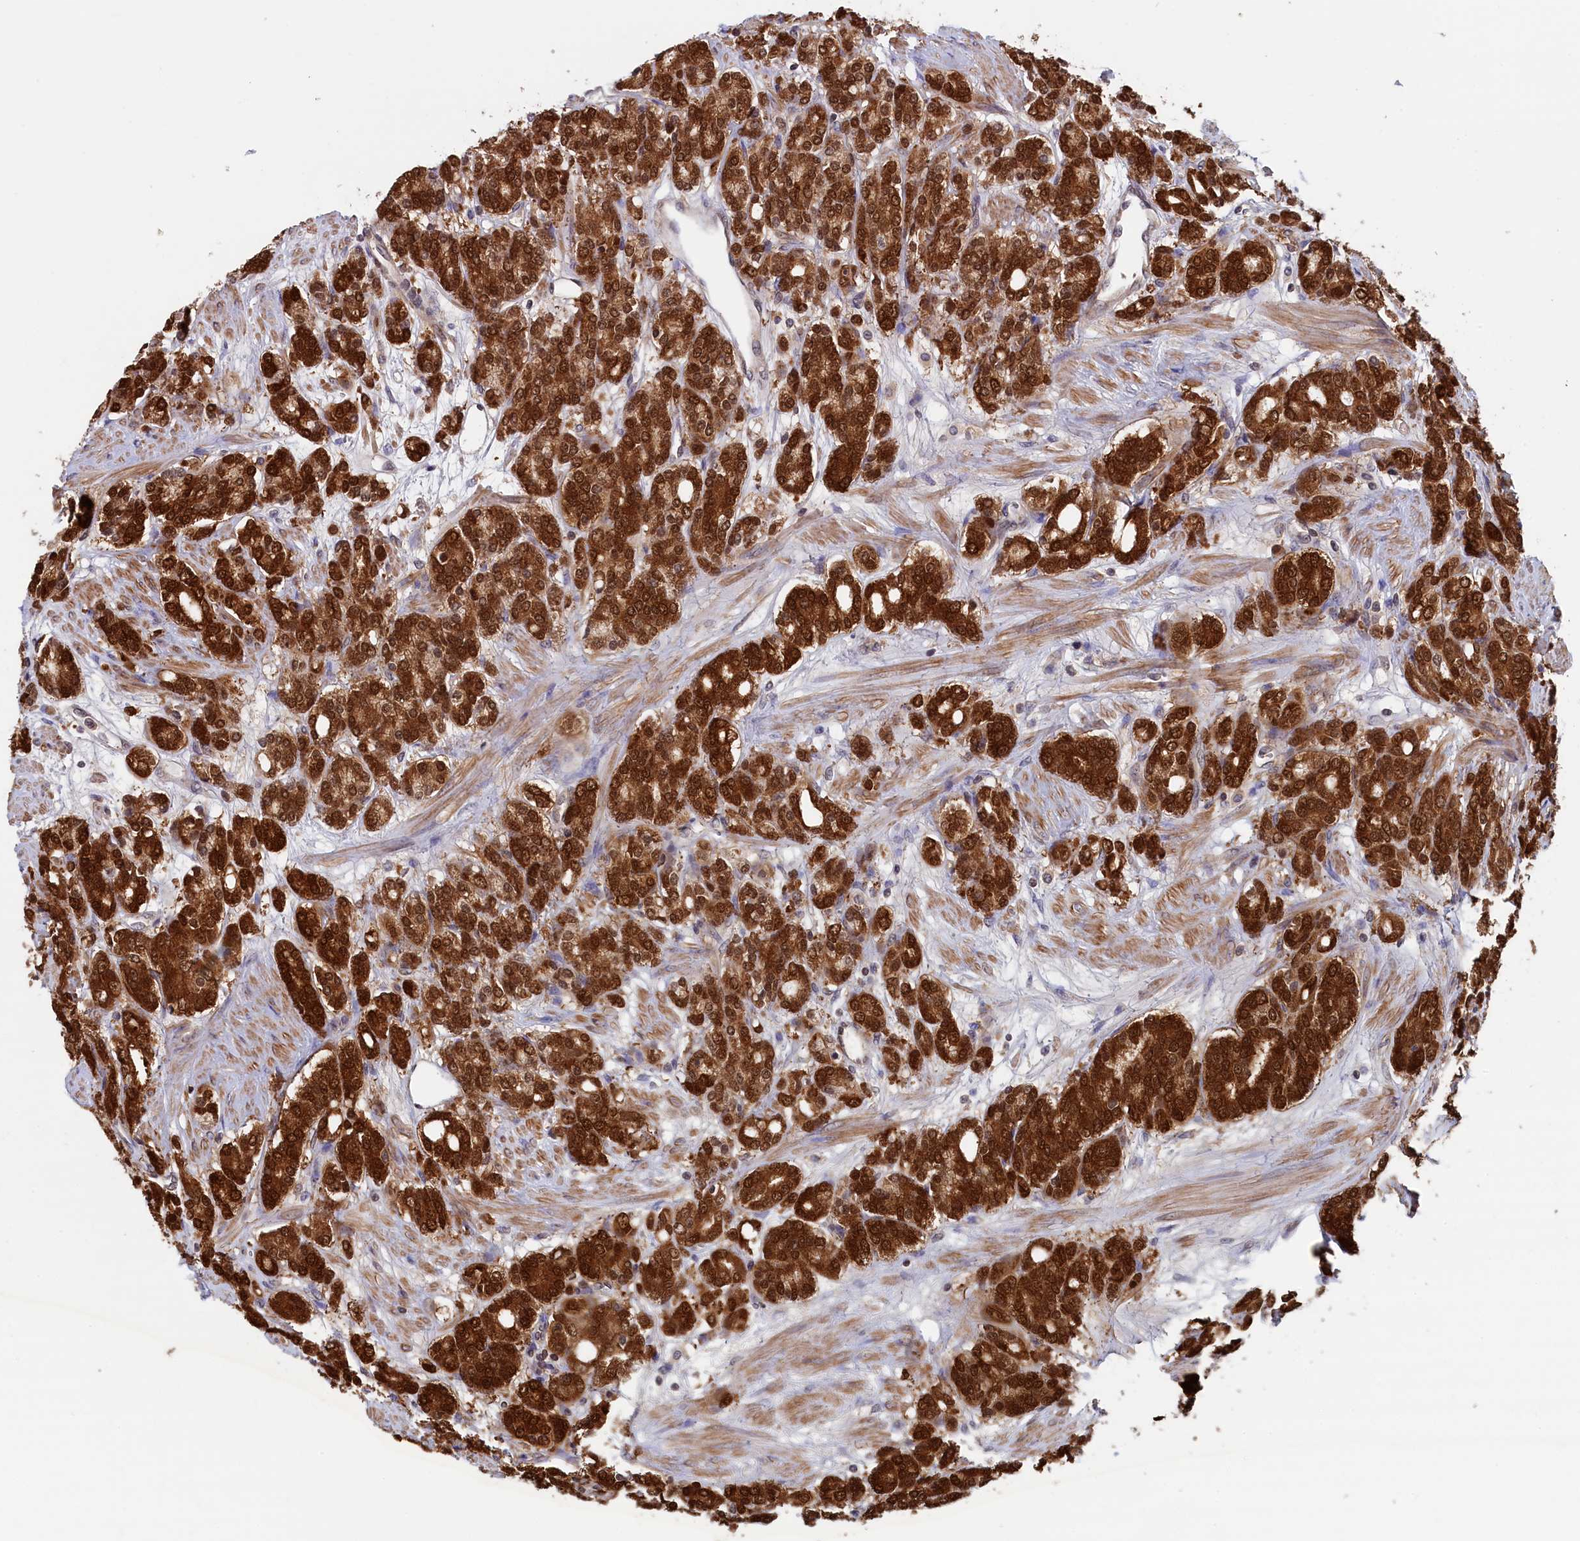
{"staining": {"intensity": "strong", "quantity": ">75%", "location": "cytoplasmic/membranous,nuclear"}, "tissue": "prostate cancer", "cell_type": "Tumor cells", "image_type": "cancer", "snomed": [{"axis": "morphology", "description": "Adenocarcinoma, High grade"}, {"axis": "topography", "description": "Prostate"}], "caption": "Strong cytoplasmic/membranous and nuclear staining for a protein is appreciated in about >75% of tumor cells of prostate cancer using immunohistochemistry (IHC).", "gene": "JPT2", "patient": {"sex": "male", "age": 62}}